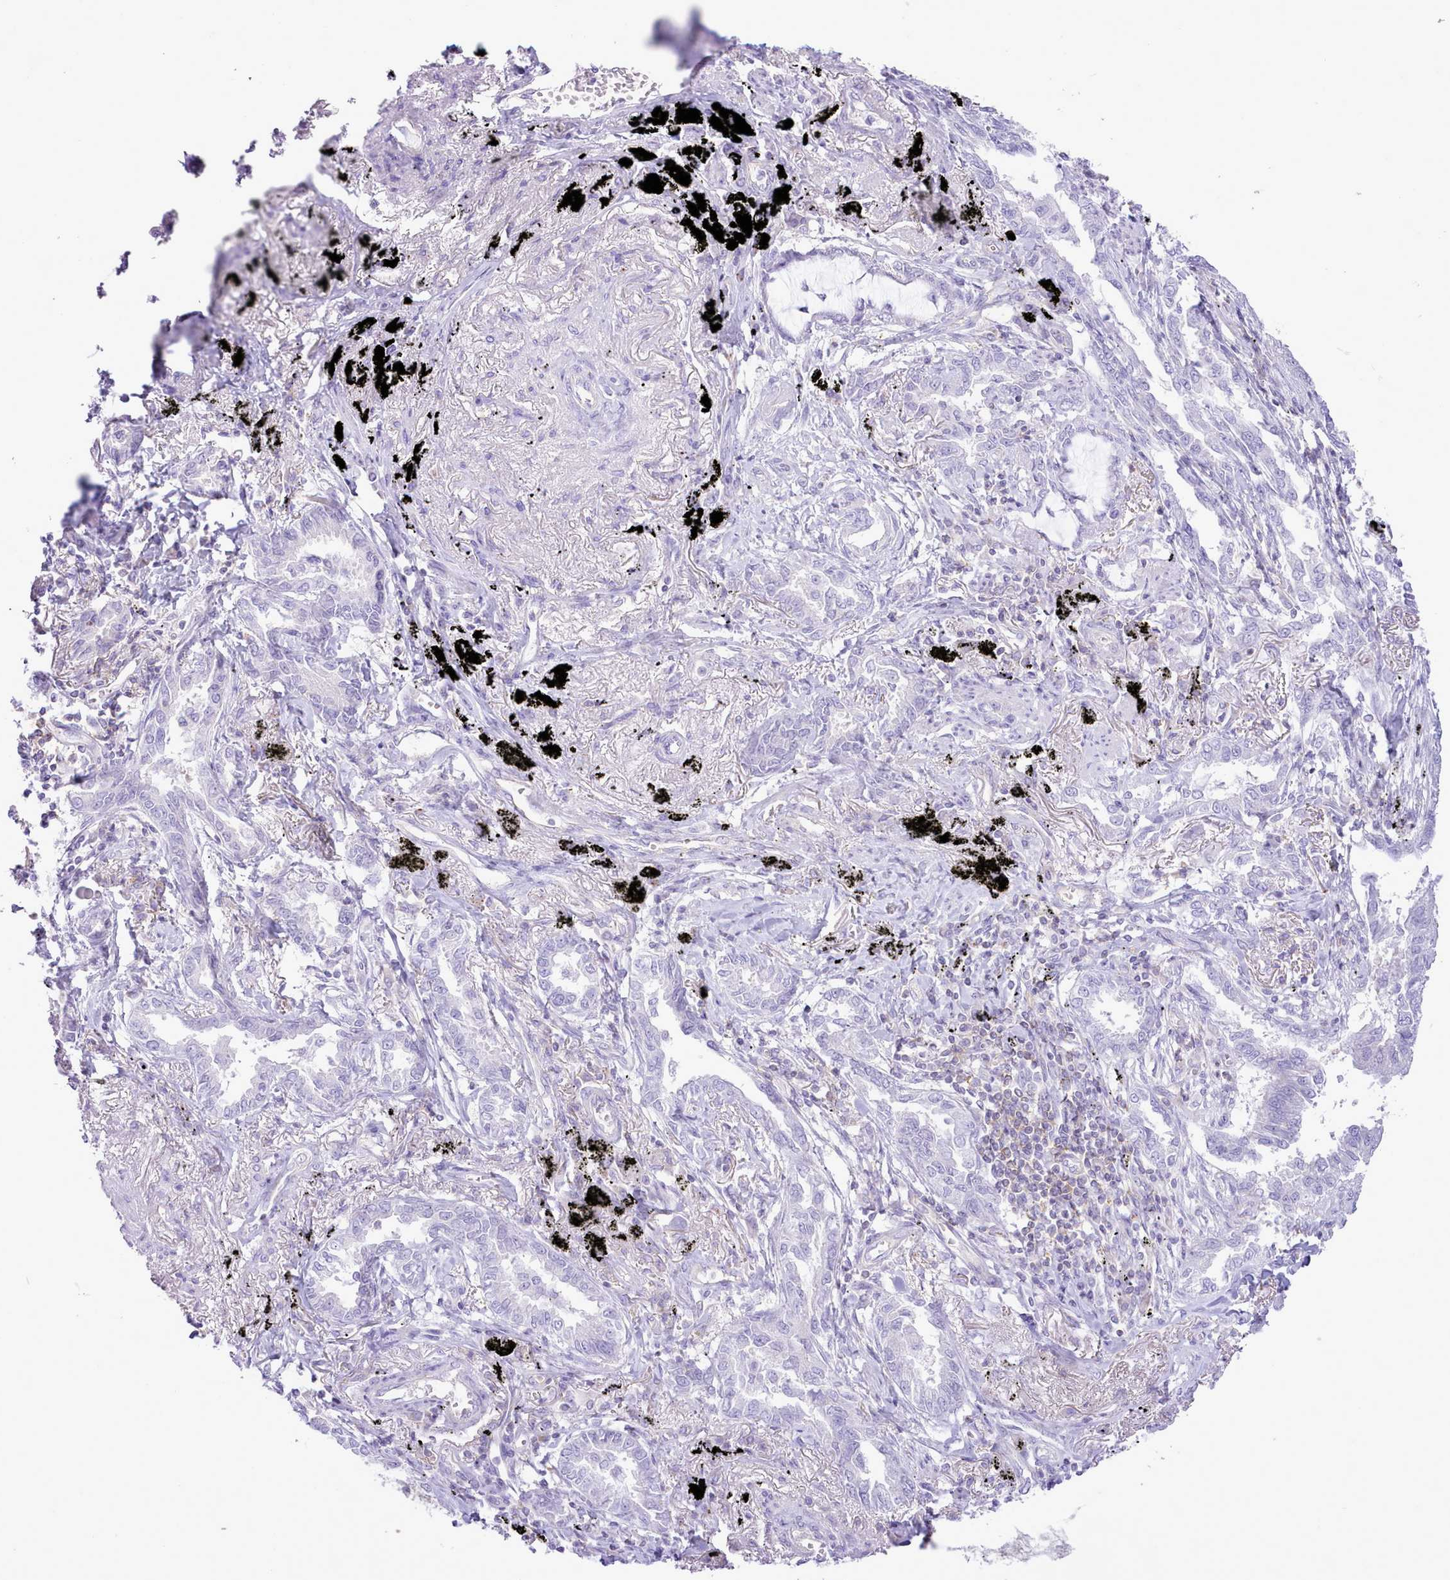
{"staining": {"intensity": "negative", "quantity": "none", "location": "none"}, "tissue": "lung cancer", "cell_type": "Tumor cells", "image_type": "cancer", "snomed": [{"axis": "morphology", "description": "Adenocarcinoma, NOS"}, {"axis": "topography", "description": "Lung"}], "caption": "Immunohistochemistry (IHC) image of neoplastic tissue: human lung adenocarcinoma stained with DAB (3,3'-diaminobenzidine) shows no significant protein positivity in tumor cells.", "gene": "MDFI", "patient": {"sex": "male", "age": 67}}